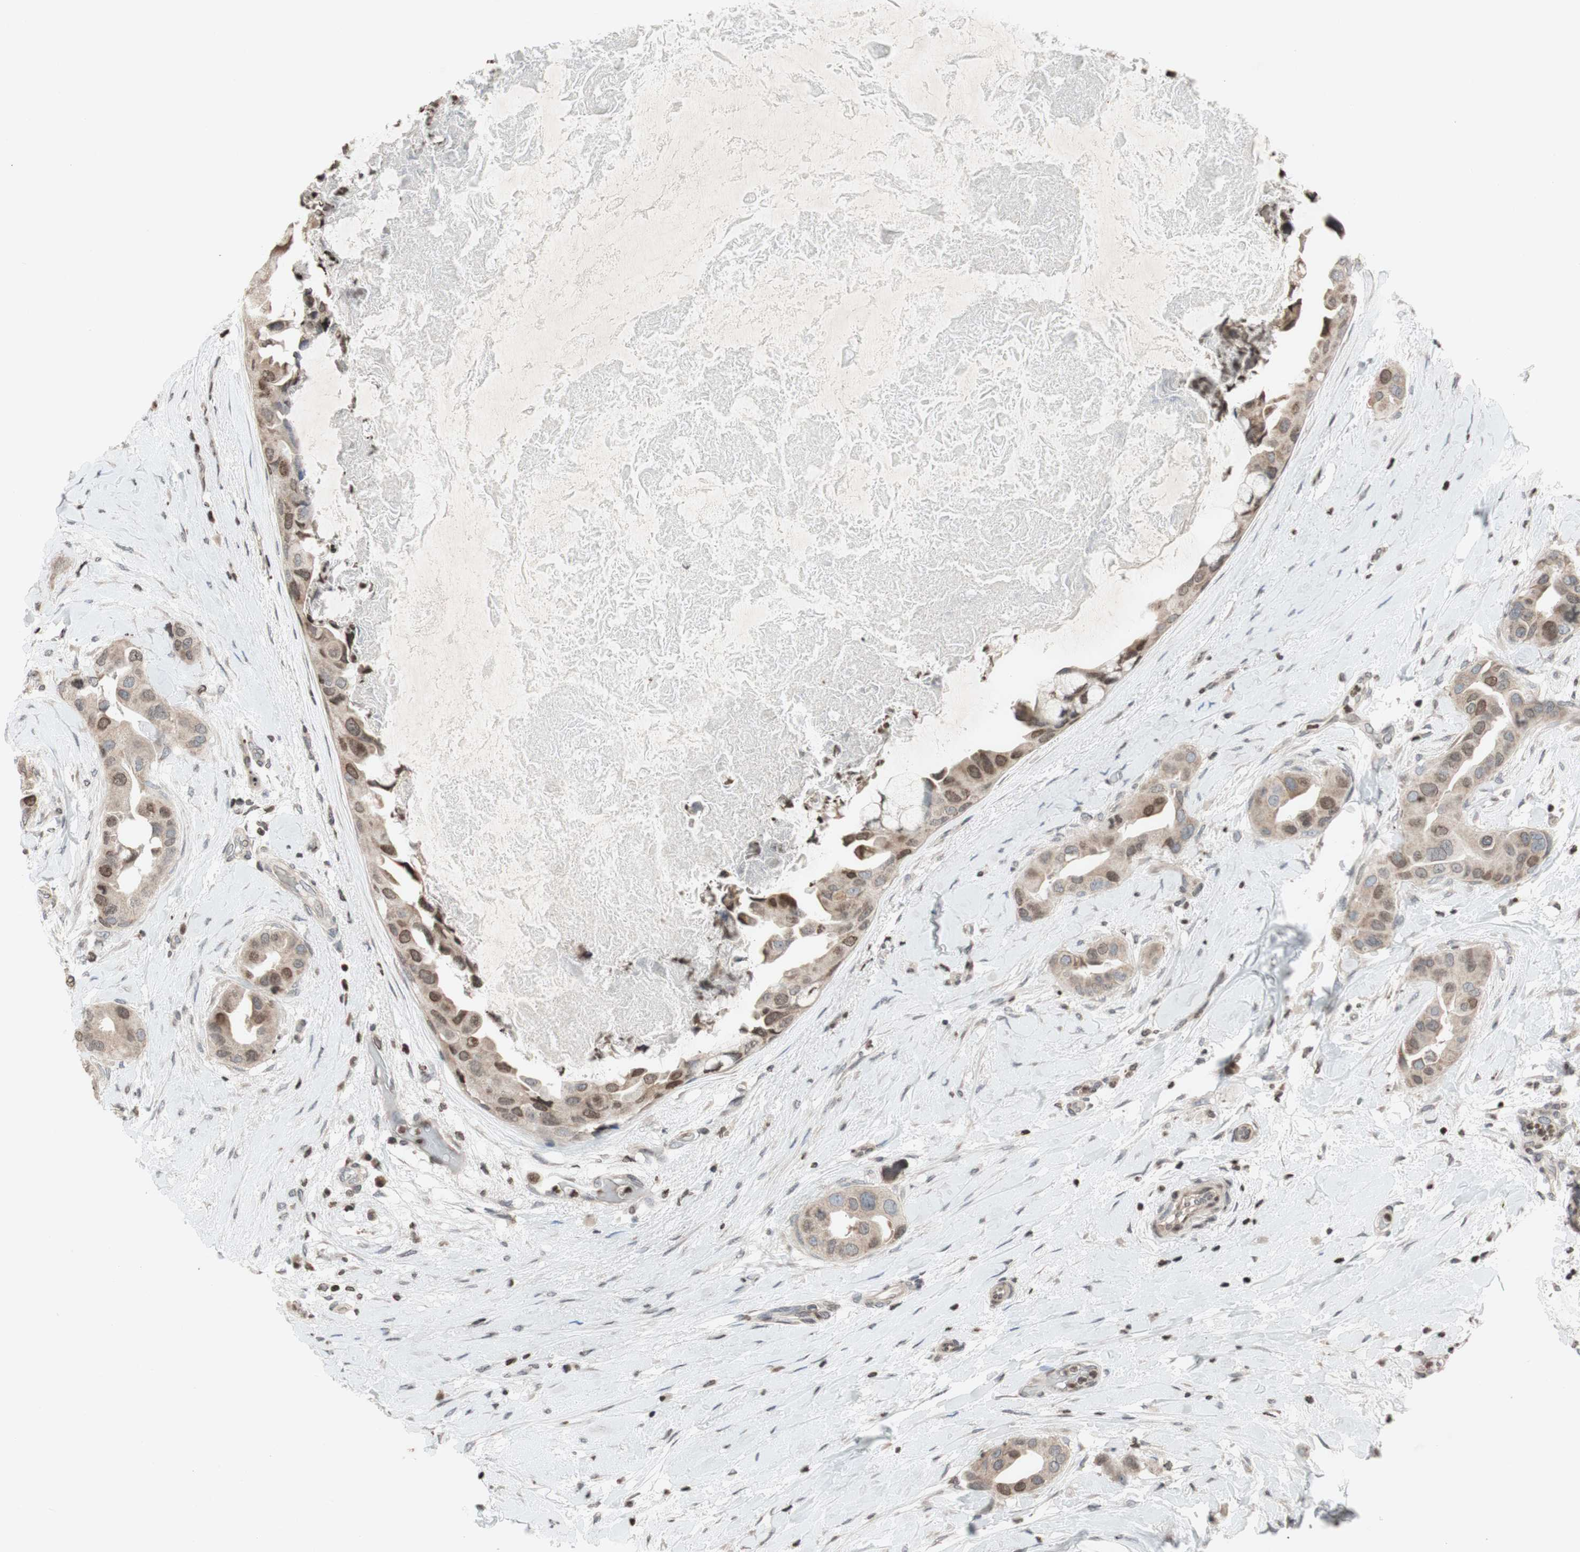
{"staining": {"intensity": "moderate", "quantity": "<25%", "location": "cytoplasmic/membranous,nuclear"}, "tissue": "breast cancer", "cell_type": "Tumor cells", "image_type": "cancer", "snomed": [{"axis": "morphology", "description": "Duct carcinoma"}, {"axis": "topography", "description": "Breast"}], "caption": "The immunohistochemical stain shows moderate cytoplasmic/membranous and nuclear expression in tumor cells of breast cancer (infiltrating ductal carcinoma) tissue.", "gene": "MCM6", "patient": {"sex": "female", "age": 40}}